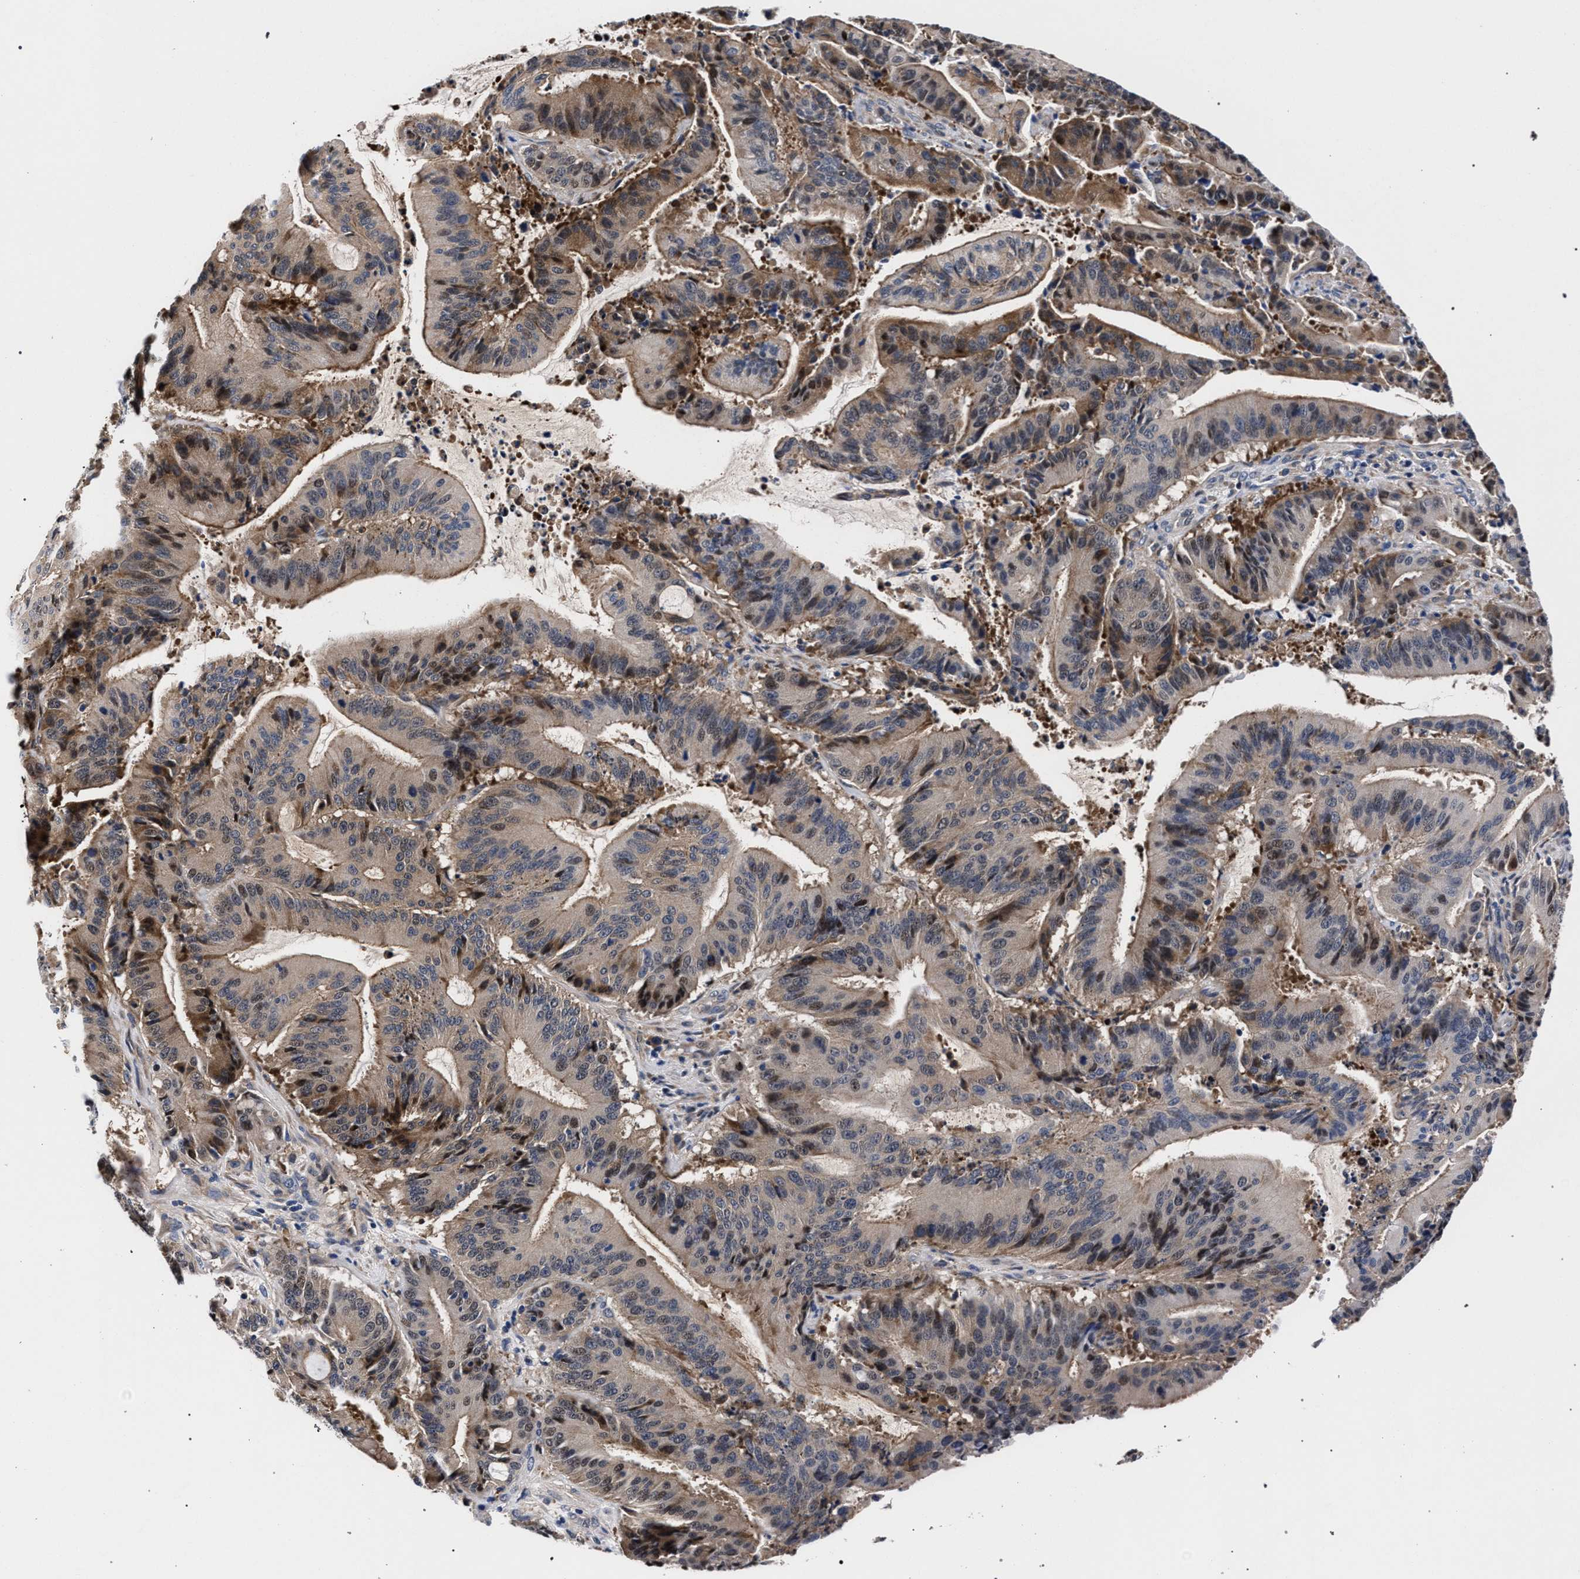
{"staining": {"intensity": "weak", "quantity": "25%-75%", "location": "cytoplasmic/membranous,nuclear"}, "tissue": "liver cancer", "cell_type": "Tumor cells", "image_type": "cancer", "snomed": [{"axis": "morphology", "description": "Normal tissue, NOS"}, {"axis": "morphology", "description": "Cholangiocarcinoma"}, {"axis": "topography", "description": "Liver"}, {"axis": "topography", "description": "Peripheral nerve tissue"}], "caption": "The micrograph exhibits a brown stain indicating the presence of a protein in the cytoplasmic/membranous and nuclear of tumor cells in cholangiocarcinoma (liver).", "gene": "ZNF462", "patient": {"sex": "female", "age": 73}}